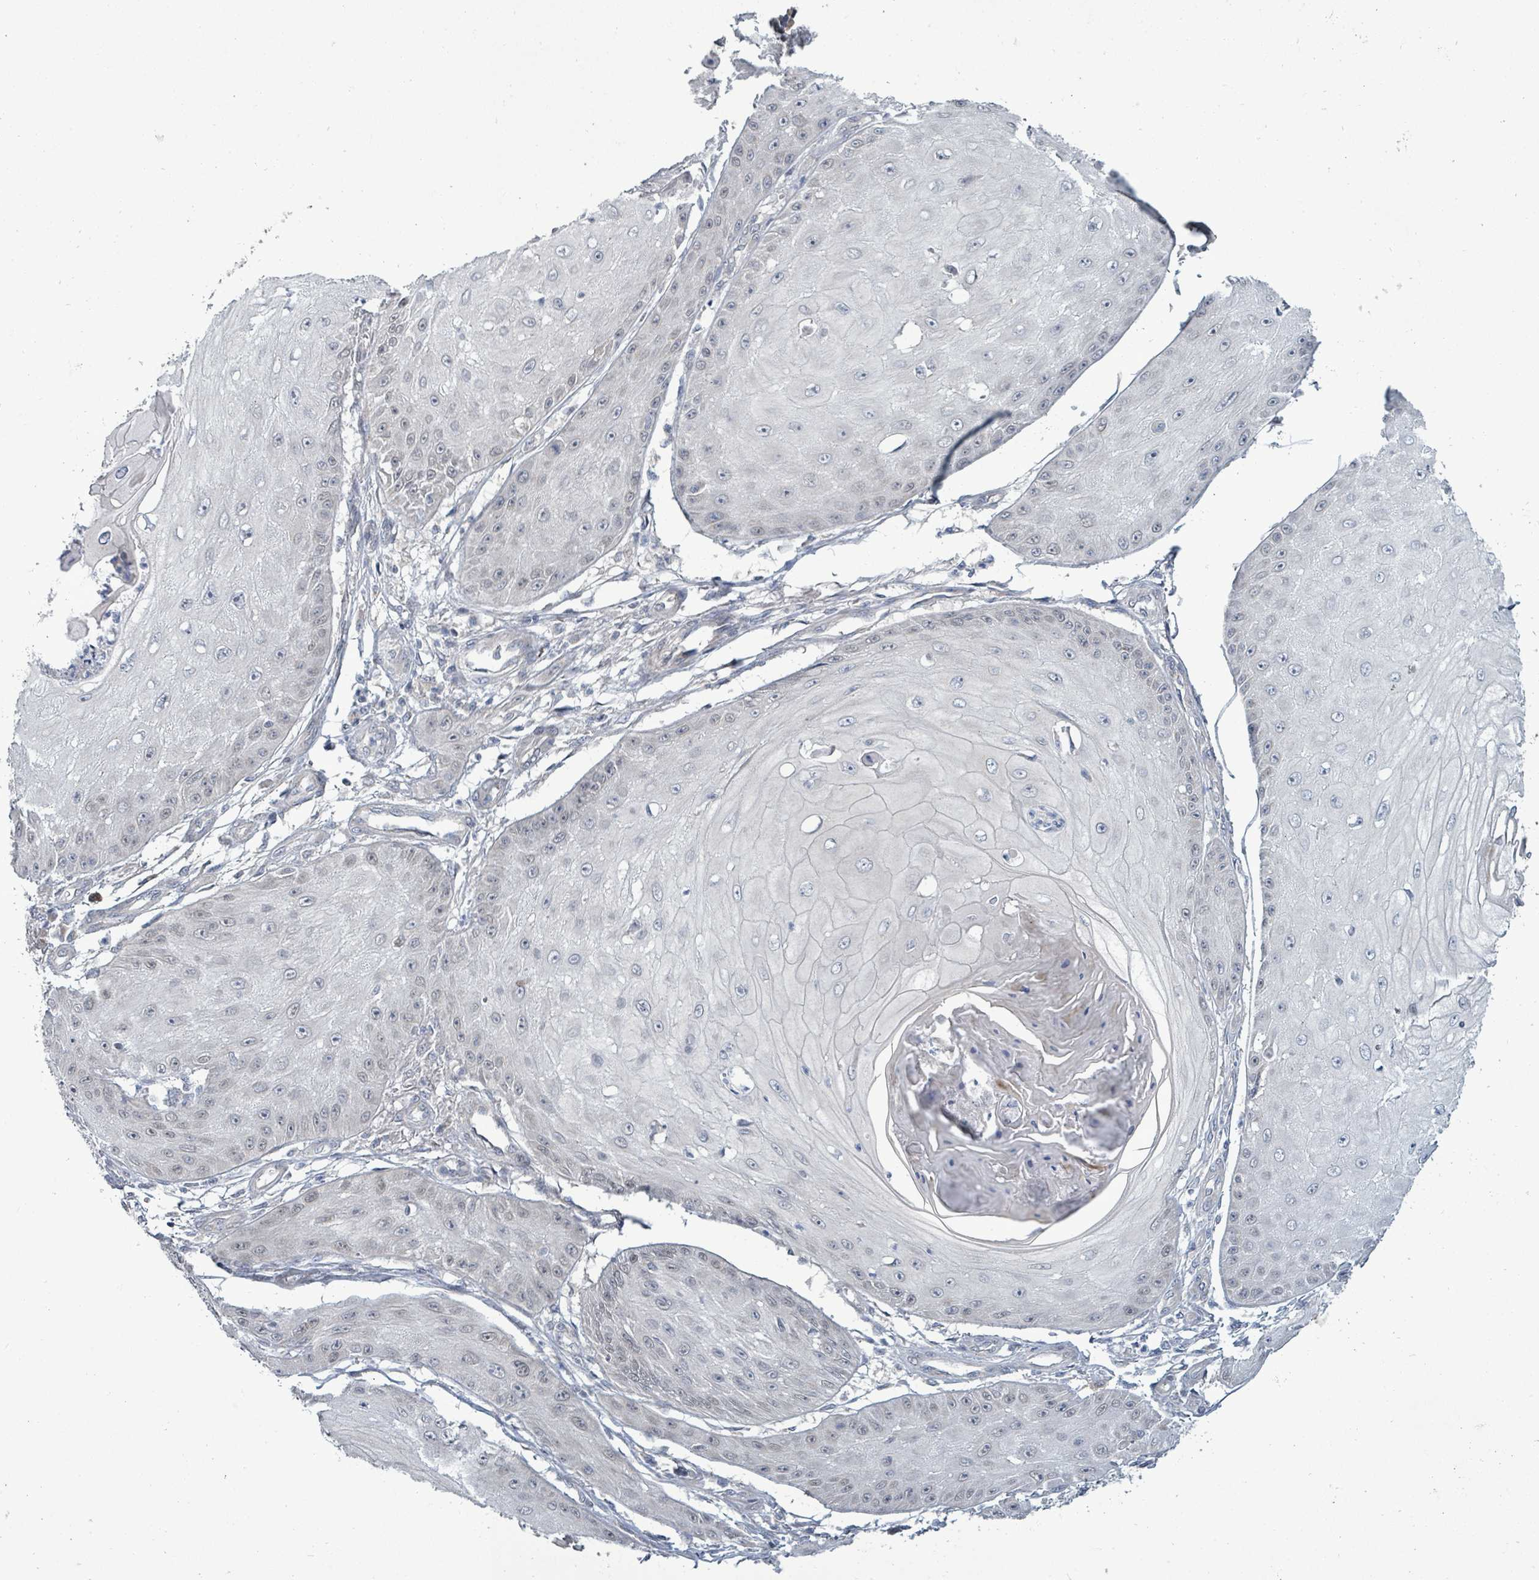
{"staining": {"intensity": "negative", "quantity": "none", "location": "none"}, "tissue": "skin cancer", "cell_type": "Tumor cells", "image_type": "cancer", "snomed": [{"axis": "morphology", "description": "Squamous cell carcinoma, NOS"}, {"axis": "topography", "description": "Skin"}], "caption": "Protein analysis of skin squamous cell carcinoma exhibits no significant positivity in tumor cells.", "gene": "ZFPM1", "patient": {"sex": "male", "age": 70}}